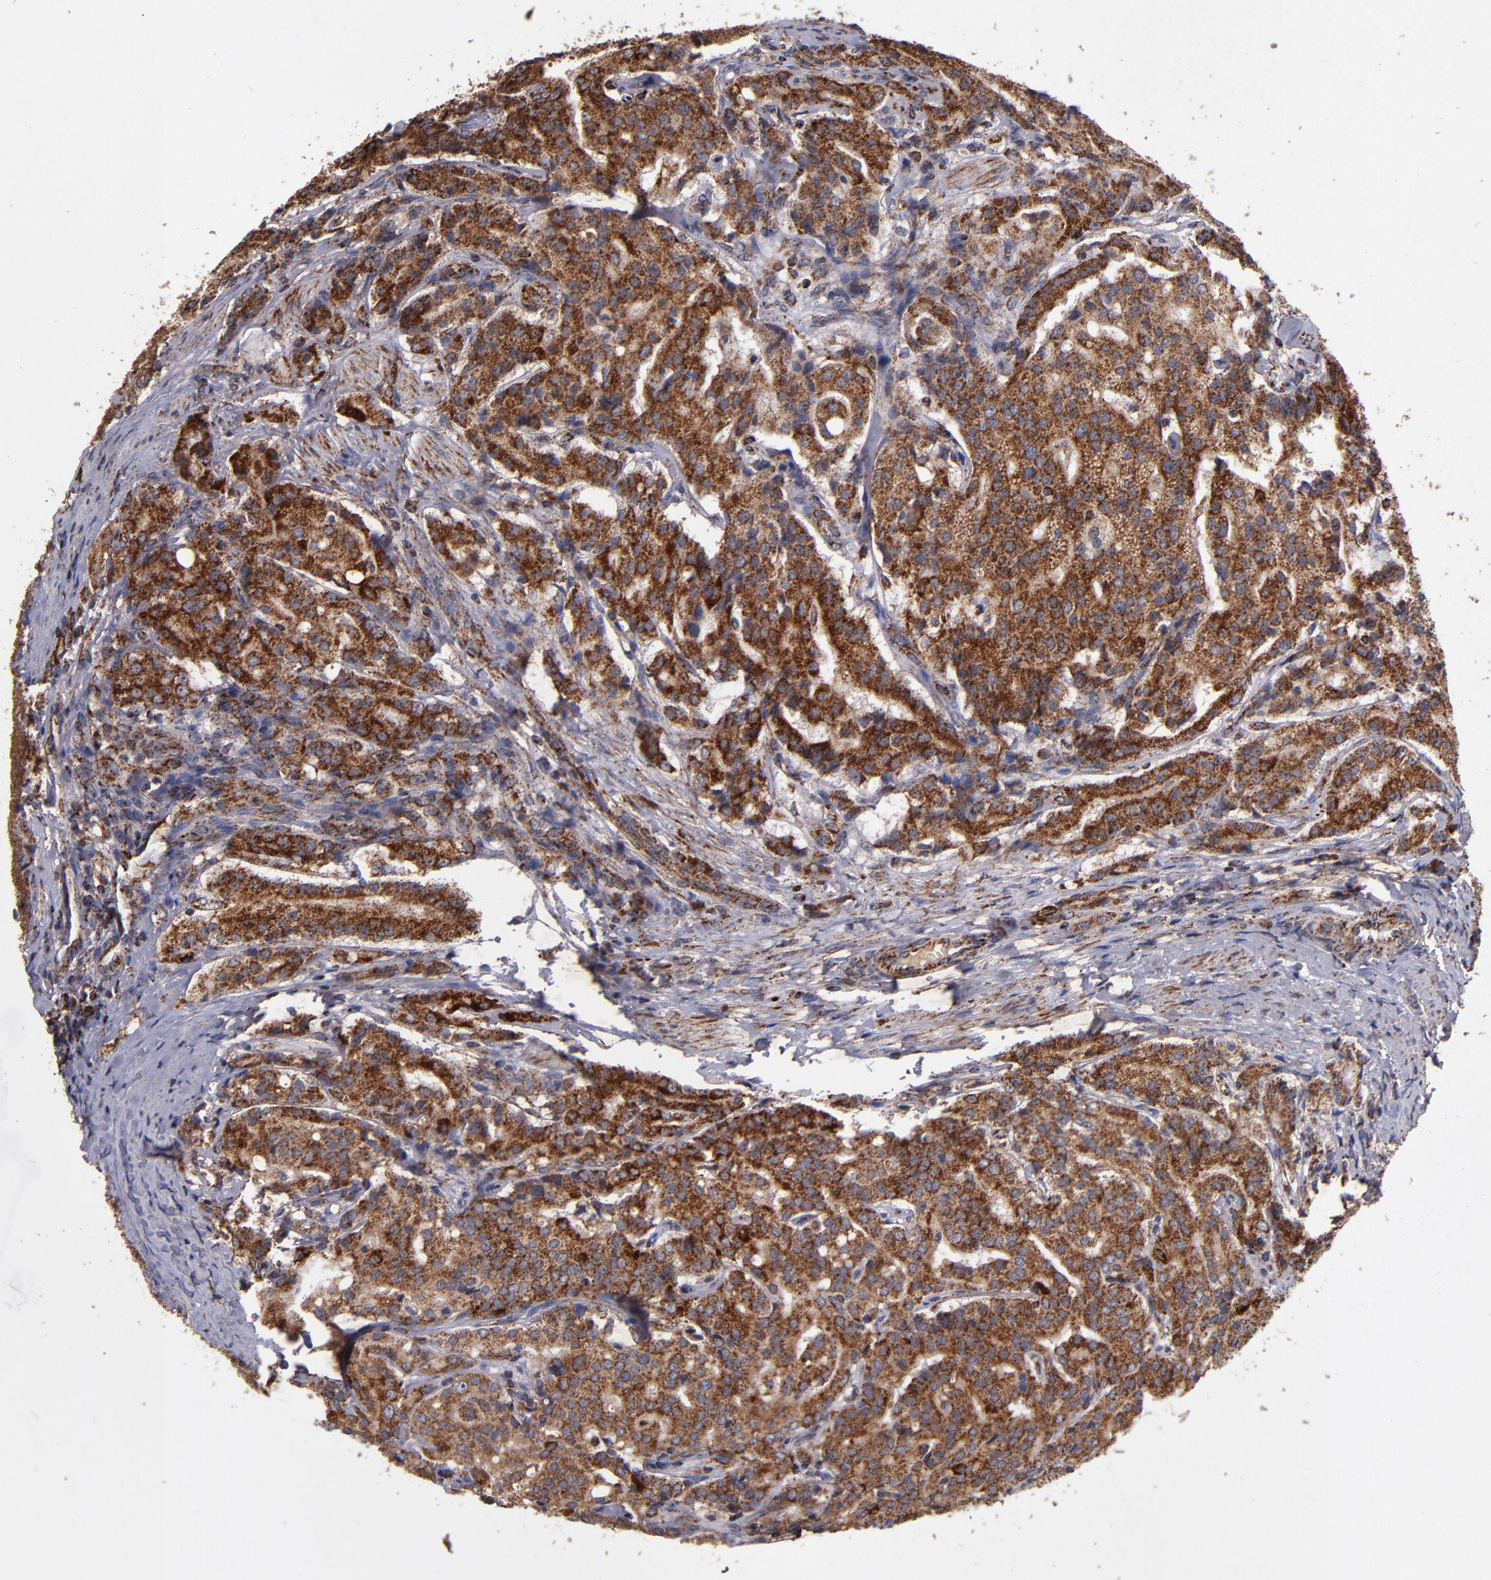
{"staining": {"intensity": "strong", "quantity": ">75%", "location": "cytoplasmic/membranous"}, "tissue": "prostate cancer", "cell_type": "Tumor cells", "image_type": "cancer", "snomed": [{"axis": "morphology", "description": "Adenocarcinoma, Medium grade"}, {"axis": "topography", "description": "Prostate"}], "caption": "Protein analysis of prostate cancer tissue shows strong cytoplasmic/membranous positivity in approximately >75% of tumor cells. The protein of interest is shown in brown color, while the nuclei are stained blue.", "gene": "TIMM9", "patient": {"sex": "male", "age": 72}}